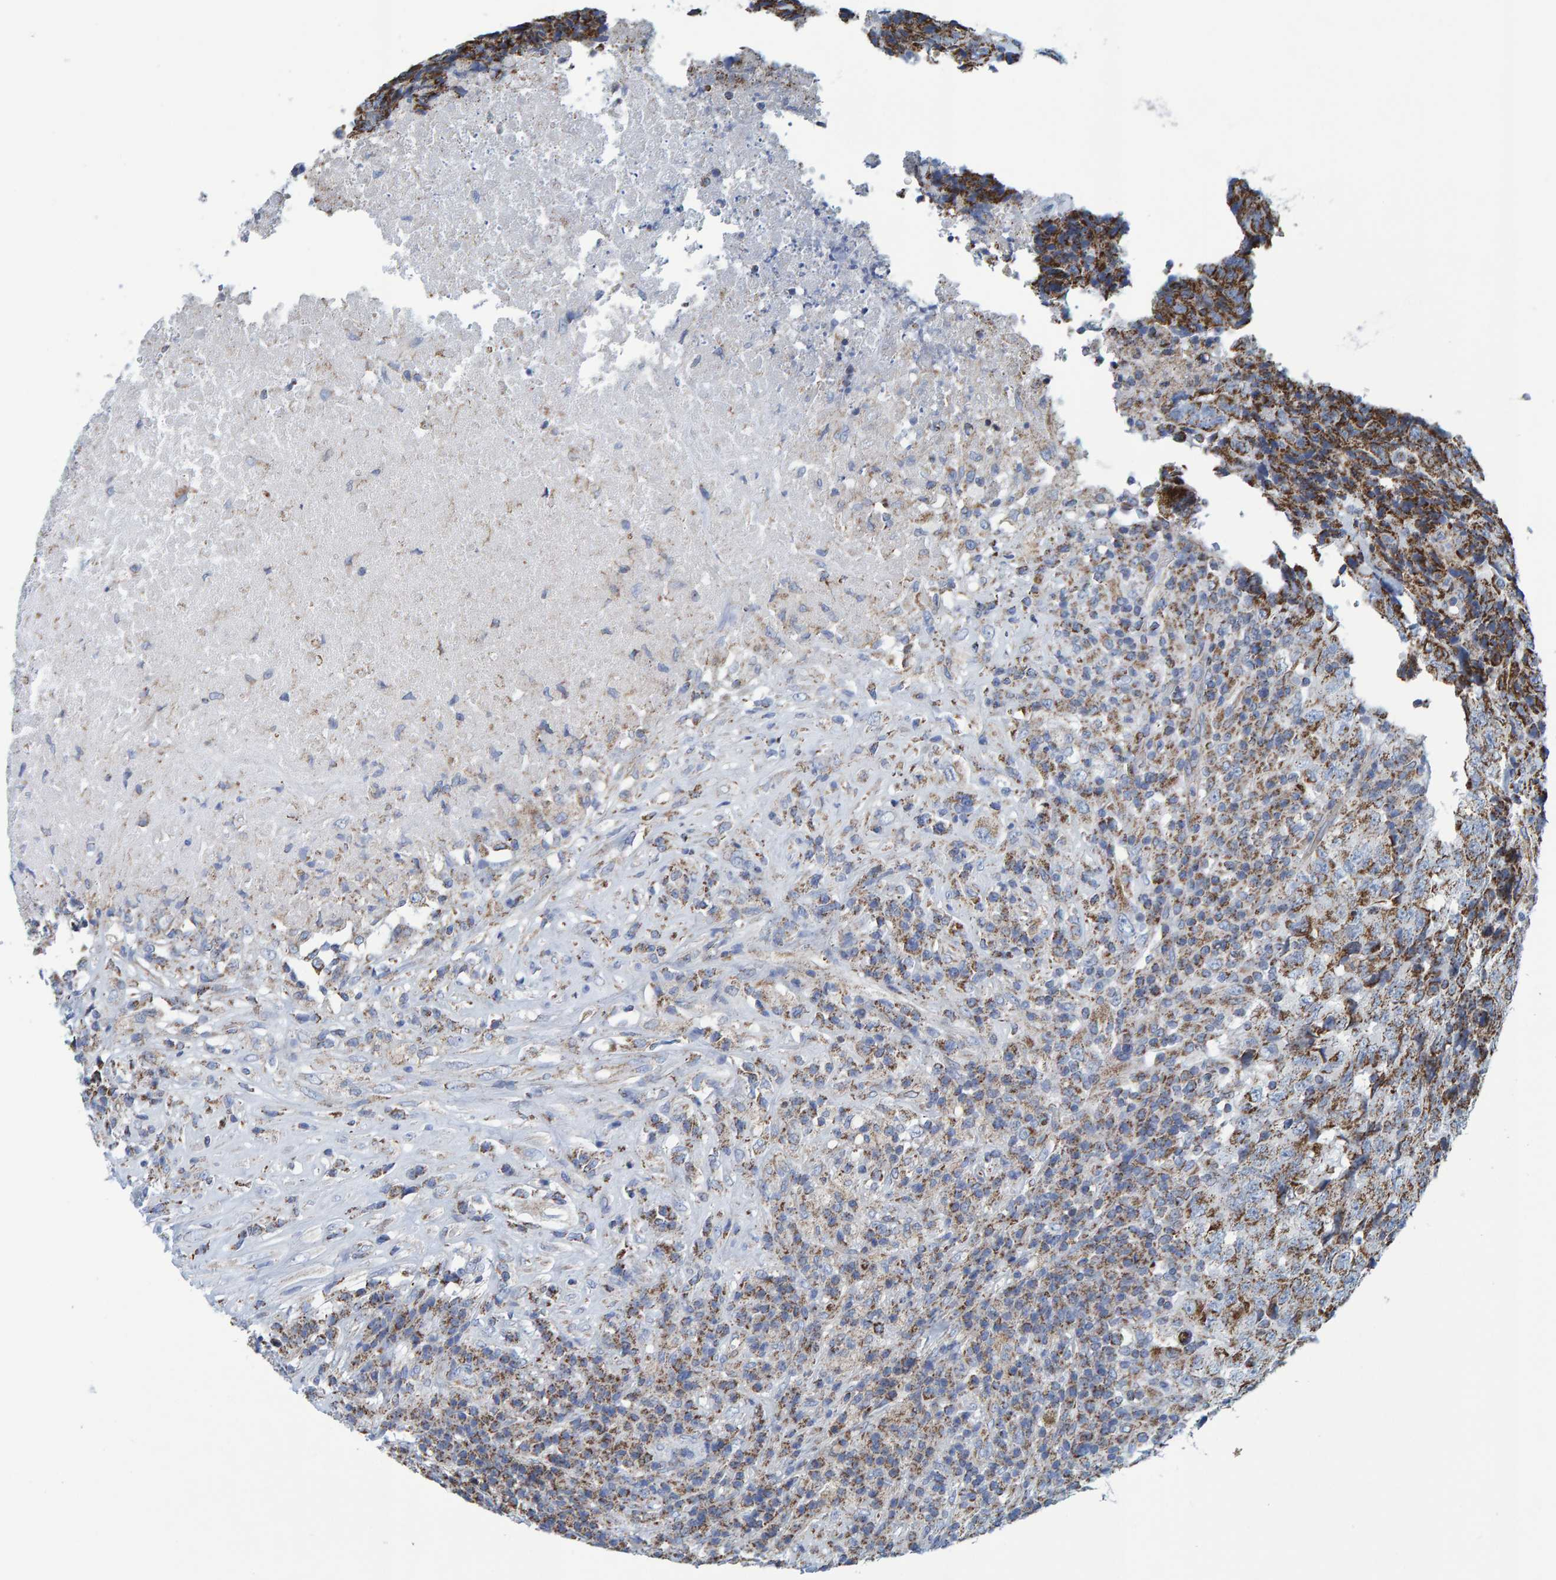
{"staining": {"intensity": "strong", "quantity": "25%-75%", "location": "cytoplasmic/membranous"}, "tissue": "testis cancer", "cell_type": "Tumor cells", "image_type": "cancer", "snomed": [{"axis": "morphology", "description": "Necrosis, NOS"}, {"axis": "morphology", "description": "Carcinoma, Embryonal, NOS"}, {"axis": "topography", "description": "Testis"}], "caption": "Immunohistochemistry (IHC) of testis embryonal carcinoma demonstrates high levels of strong cytoplasmic/membranous positivity in approximately 25%-75% of tumor cells.", "gene": "MRPS7", "patient": {"sex": "male", "age": 19}}